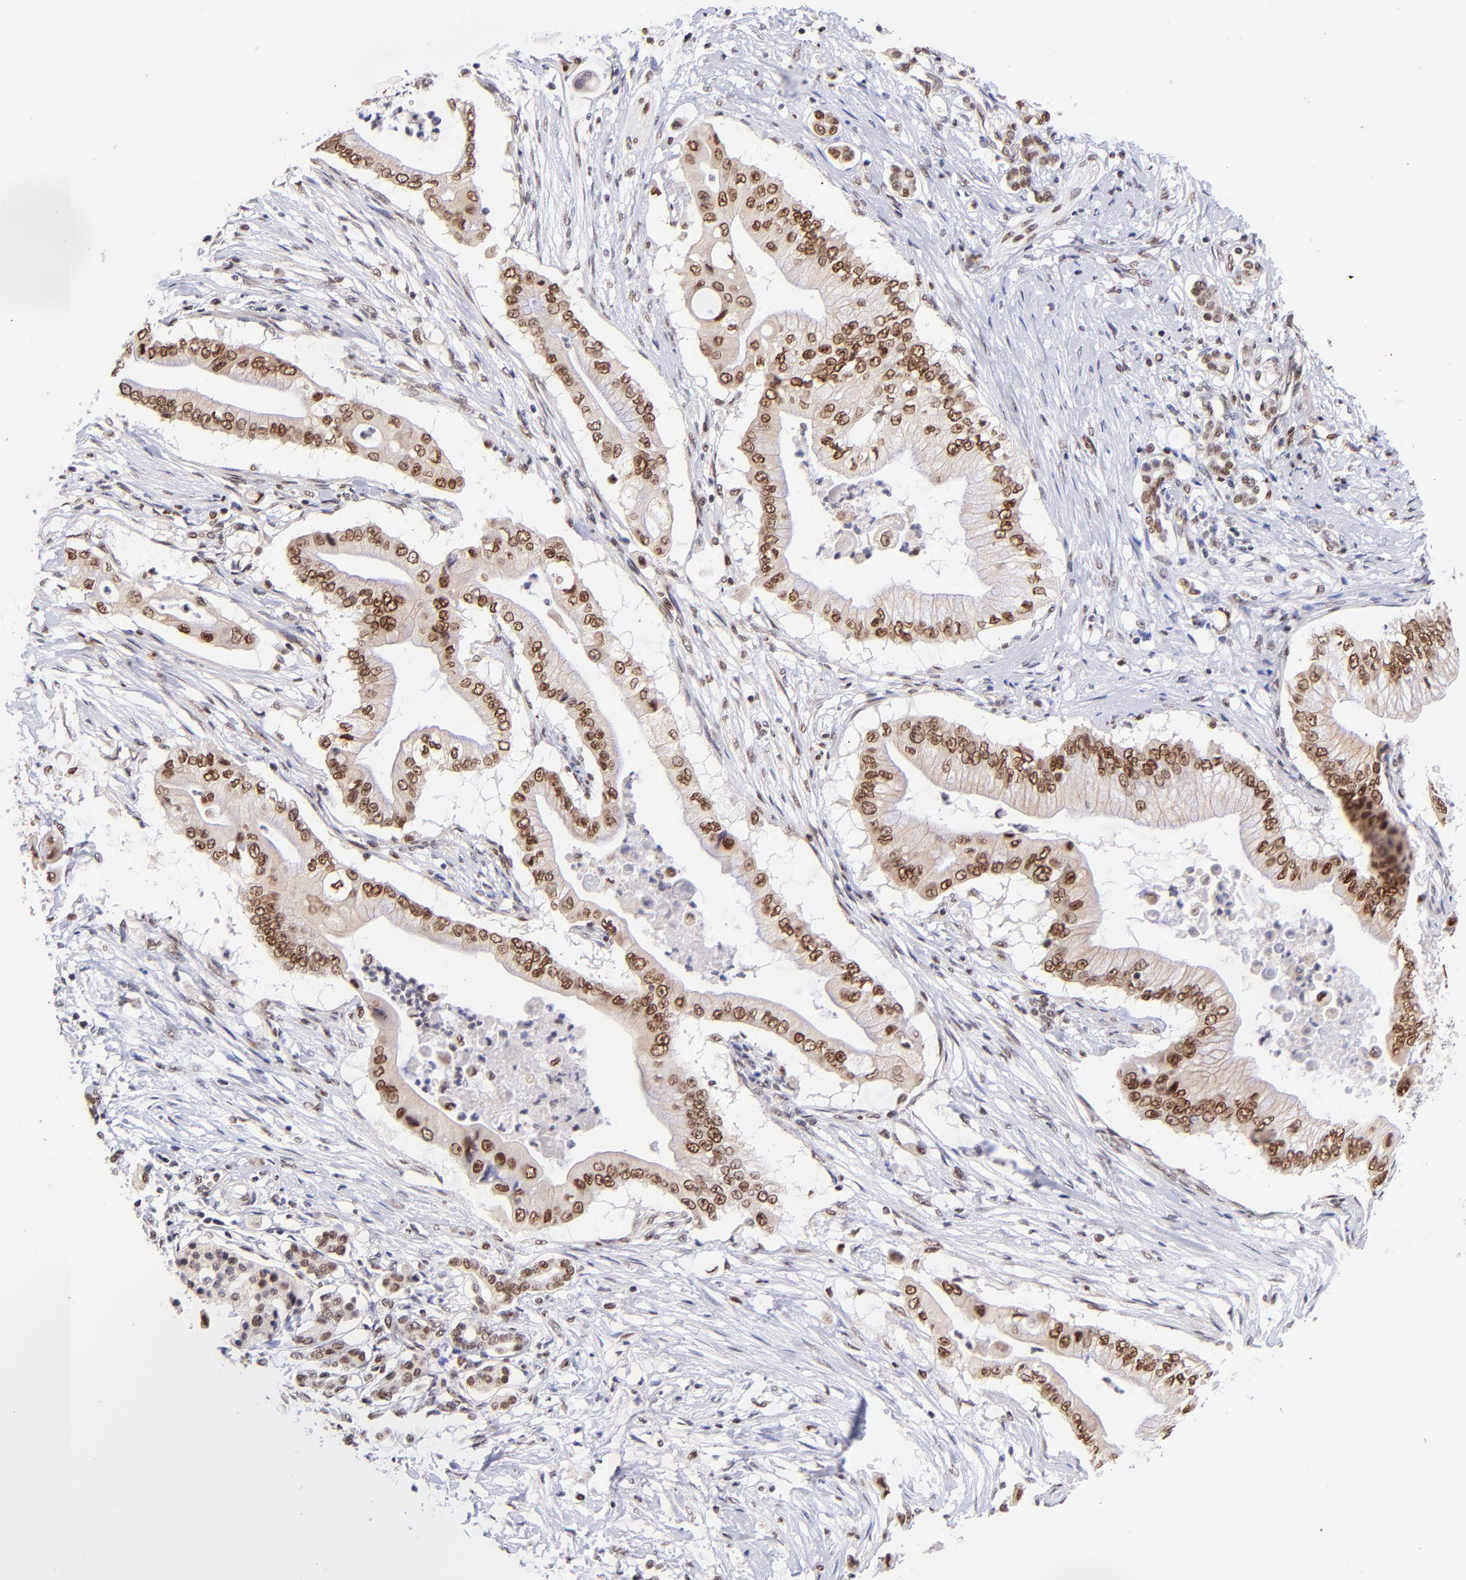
{"staining": {"intensity": "strong", "quantity": ">75%", "location": "nuclear"}, "tissue": "pancreatic cancer", "cell_type": "Tumor cells", "image_type": "cancer", "snomed": [{"axis": "morphology", "description": "Adenocarcinoma, NOS"}, {"axis": "topography", "description": "Pancreas"}], "caption": "Immunohistochemistry staining of pancreatic adenocarcinoma, which shows high levels of strong nuclear expression in approximately >75% of tumor cells indicating strong nuclear protein staining. The staining was performed using DAB (brown) for protein detection and nuclei were counterstained in hematoxylin (blue).", "gene": "MIDEAS", "patient": {"sex": "male", "age": 62}}